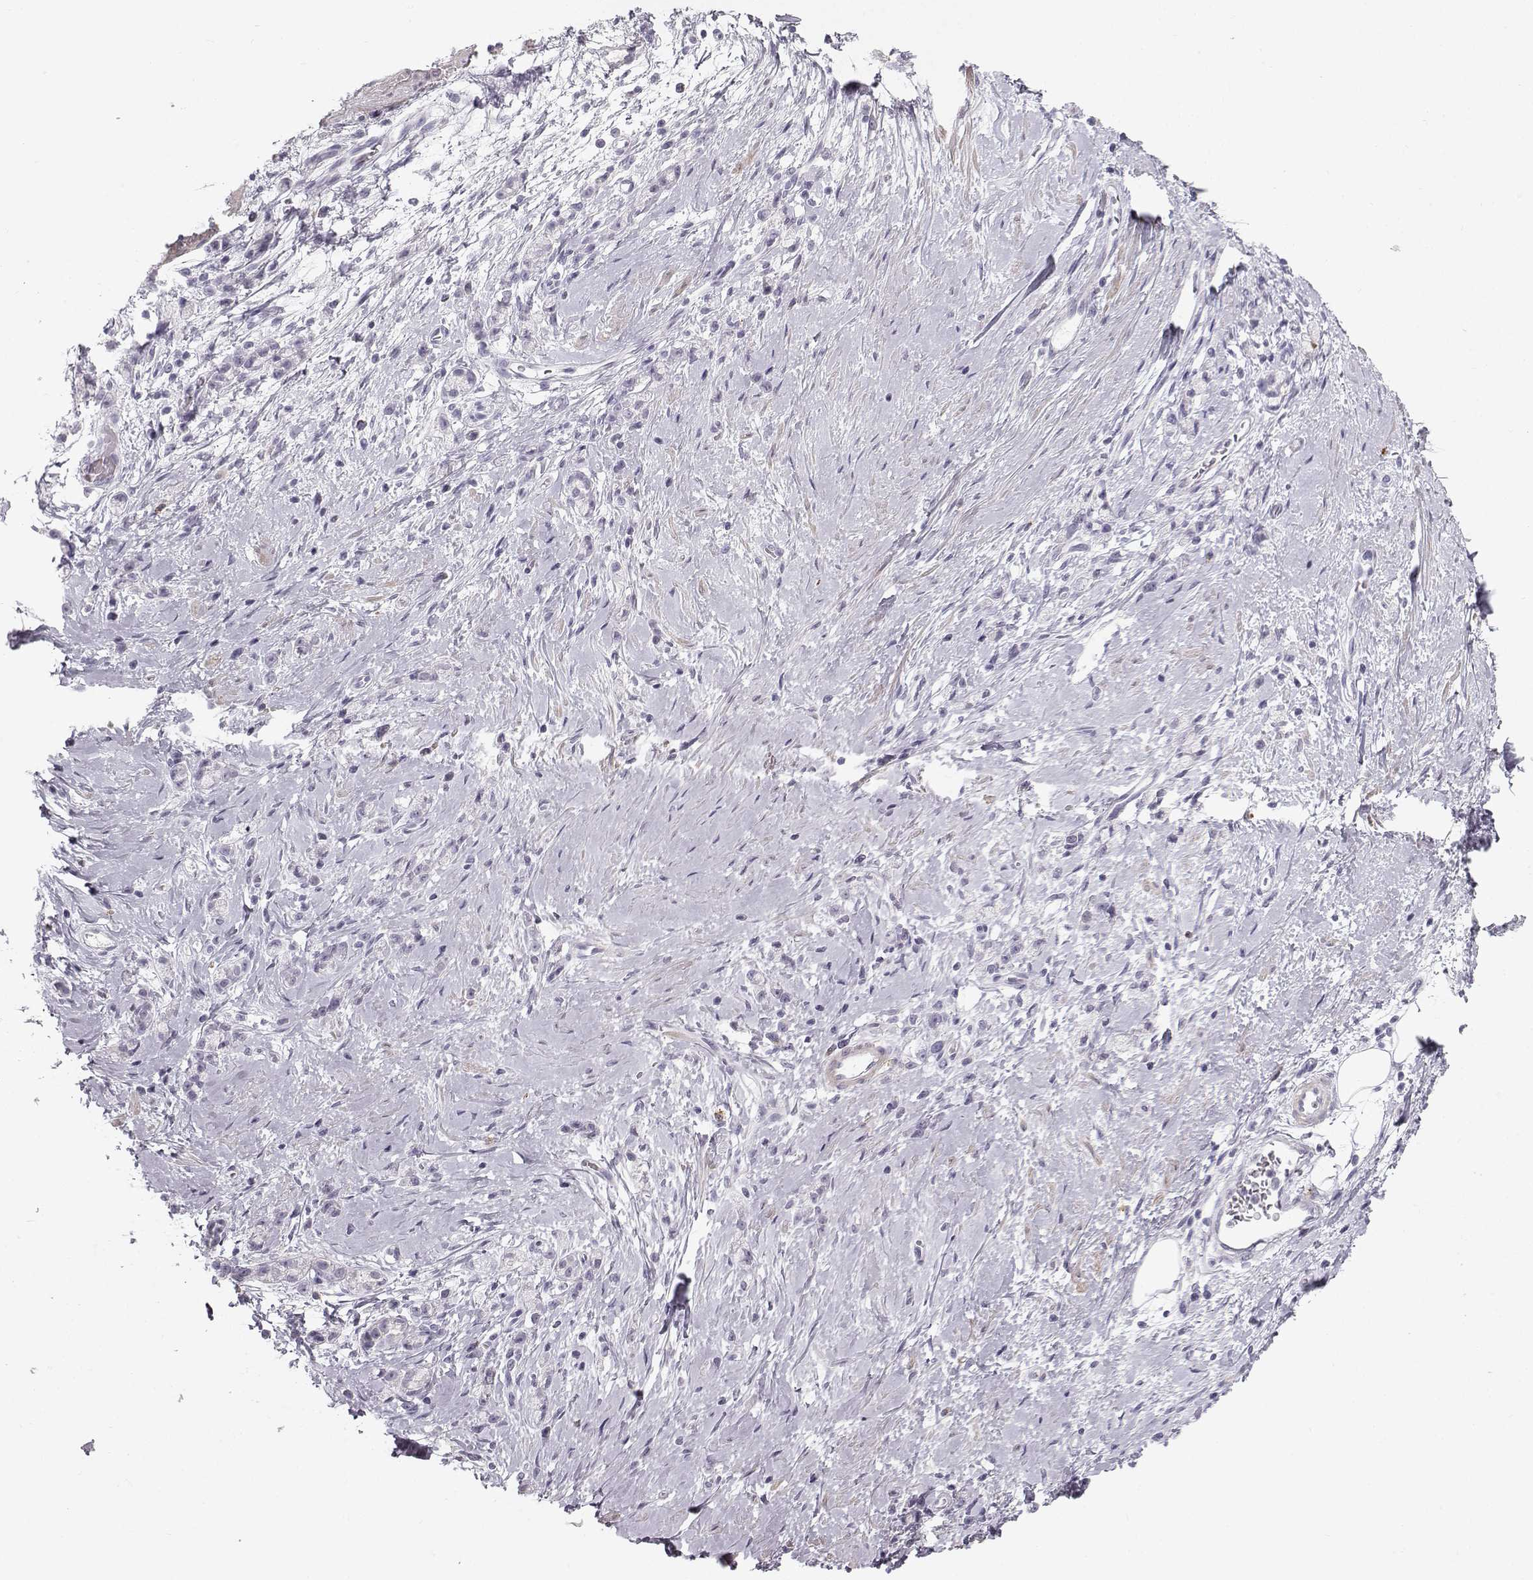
{"staining": {"intensity": "weak", "quantity": "25%-75%", "location": "cytoplasmic/membranous"}, "tissue": "stomach cancer", "cell_type": "Tumor cells", "image_type": "cancer", "snomed": [{"axis": "morphology", "description": "Adenocarcinoma, NOS"}, {"axis": "topography", "description": "Stomach"}], "caption": "Human stomach cancer stained with a brown dye reveals weak cytoplasmic/membranous positive staining in about 25%-75% of tumor cells.", "gene": "CASR", "patient": {"sex": "male", "age": 58}}